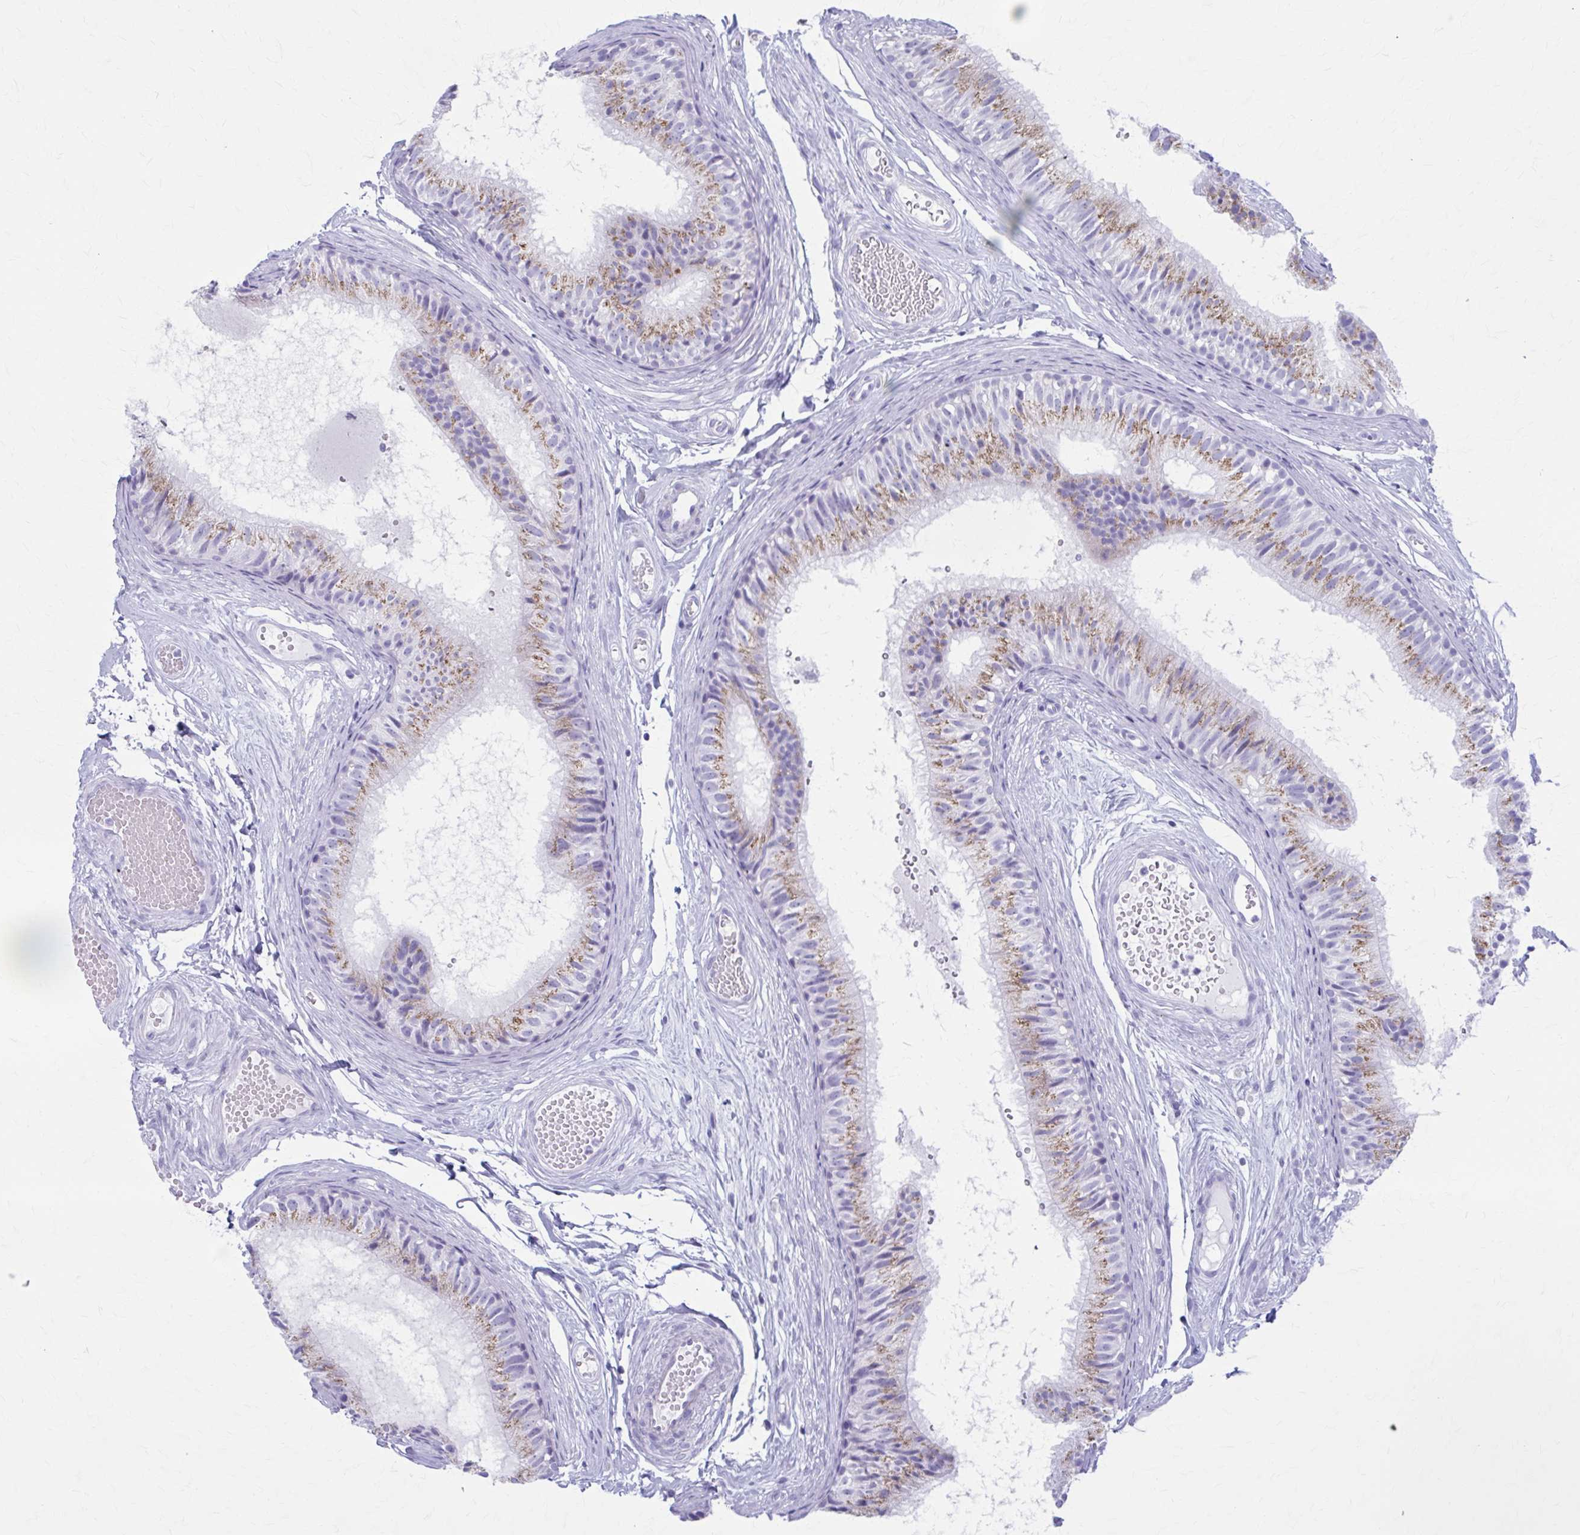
{"staining": {"intensity": "moderate", "quantity": ">75%", "location": "cytoplasmic/membranous"}, "tissue": "epididymis", "cell_type": "Glandular cells", "image_type": "normal", "snomed": [{"axis": "morphology", "description": "Normal tissue, NOS"}, {"axis": "morphology", "description": "Seminoma, NOS"}, {"axis": "topography", "description": "Testis"}, {"axis": "topography", "description": "Epididymis"}], "caption": "Epididymis stained for a protein displays moderate cytoplasmic/membranous positivity in glandular cells. Ihc stains the protein in brown and the nuclei are stained blue.", "gene": "KCNE2", "patient": {"sex": "male", "age": 34}}